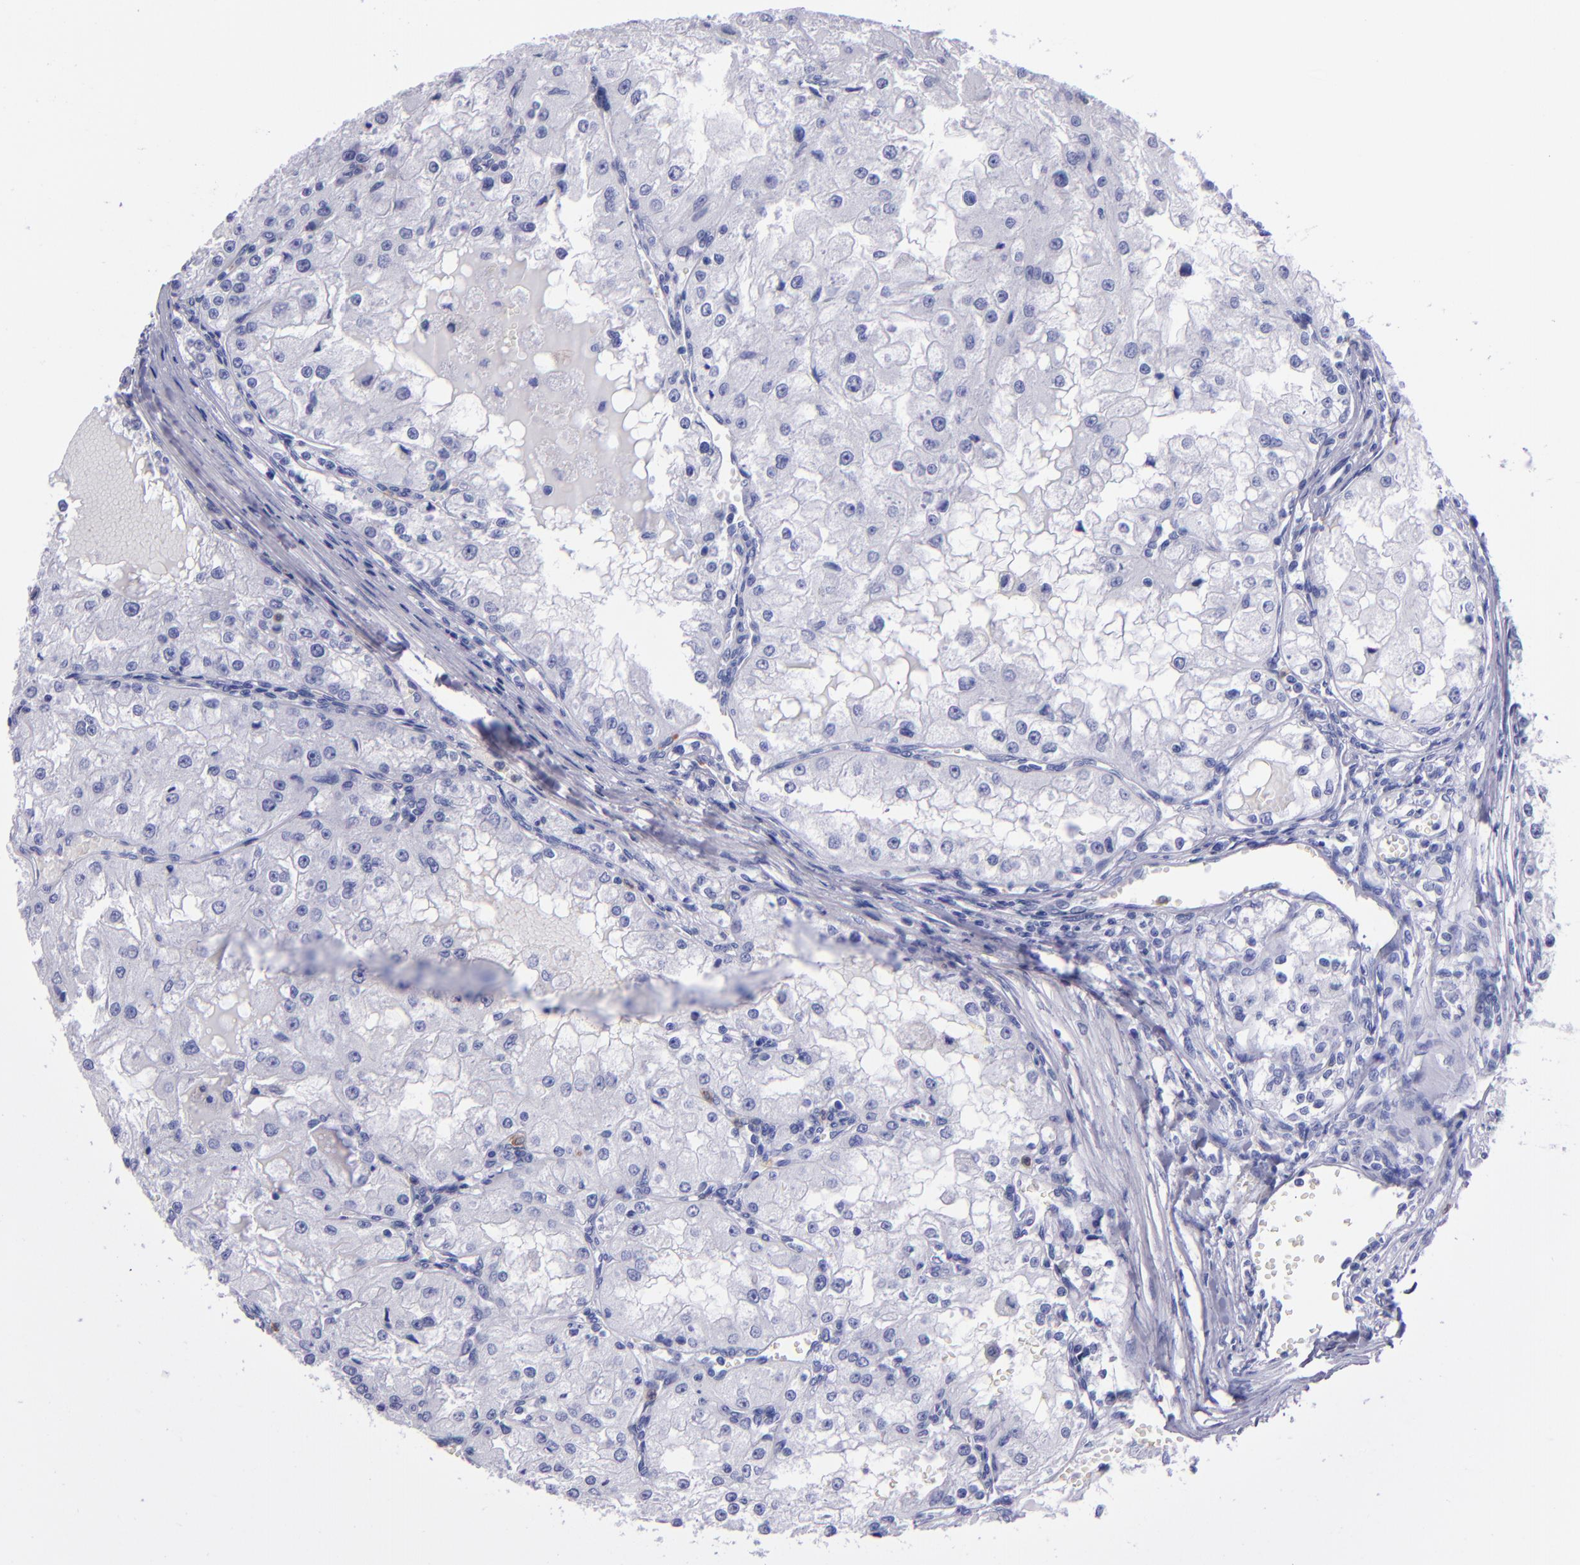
{"staining": {"intensity": "negative", "quantity": "none", "location": "none"}, "tissue": "renal cancer", "cell_type": "Tumor cells", "image_type": "cancer", "snomed": [{"axis": "morphology", "description": "Adenocarcinoma, NOS"}, {"axis": "topography", "description": "Kidney"}], "caption": "Adenocarcinoma (renal) was stained to show a protein in brown. There is no significant positivity in tumor cells.", "gene": "CR1", "patient": {"sex": "female", "age": 74}}